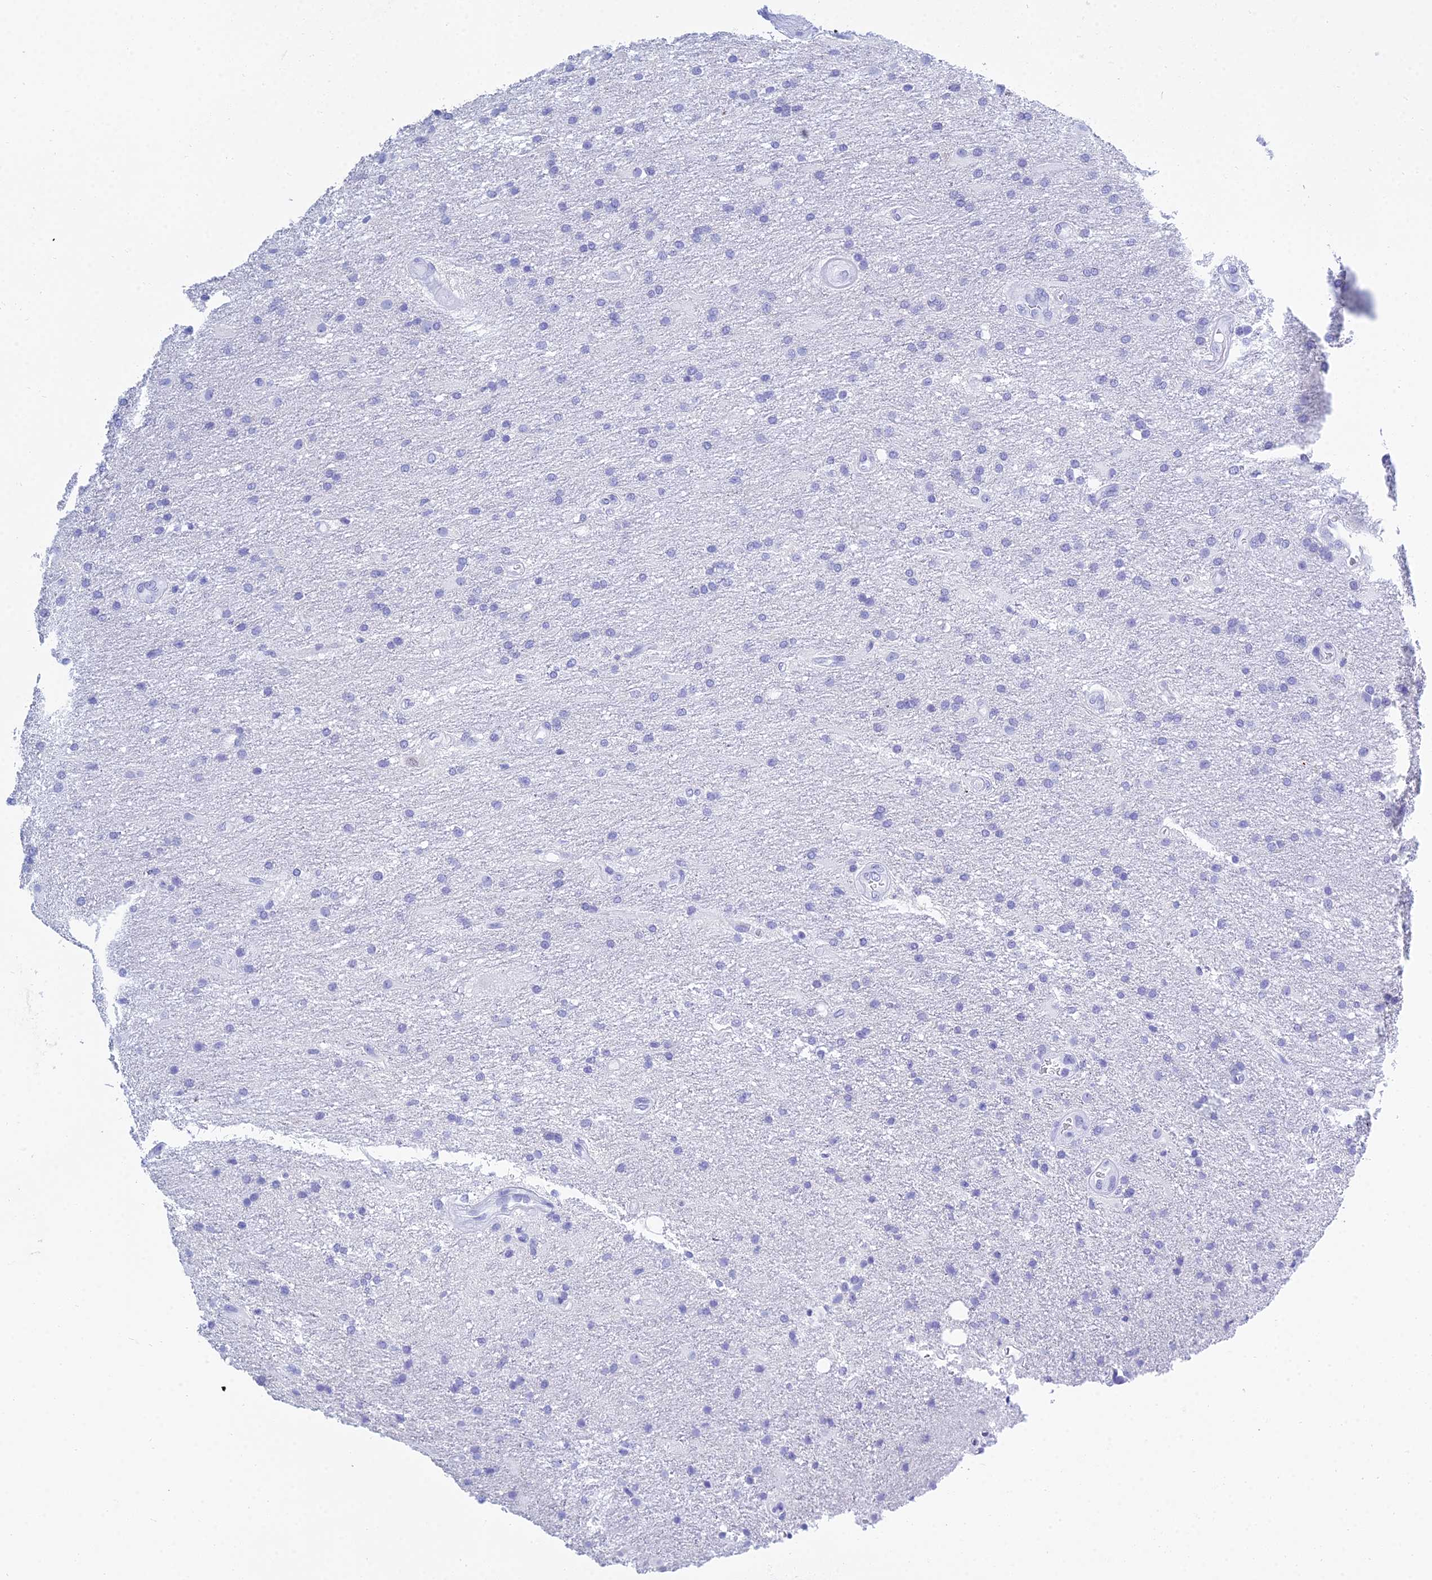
{"staining": {"intensity": "negative", "quantity": "none", "location": "none"}, "tissue": "glioma", "cell_type": "Tumor cells", "image_type": "cancer", "snomed": [{"axis": "morphology", "description": "Glioma, malignant, Low grade"}, {"axis": "topography", "description": "Brain"}], "caption": "Immunohistochemistry image of neoplastic tissue: human low-grade glioma (malignant) stained with DAB reveals no significant protein positivity in tumor cells.", "gene": "PATE4", "patient": {"sex": "male", "age": 66}}